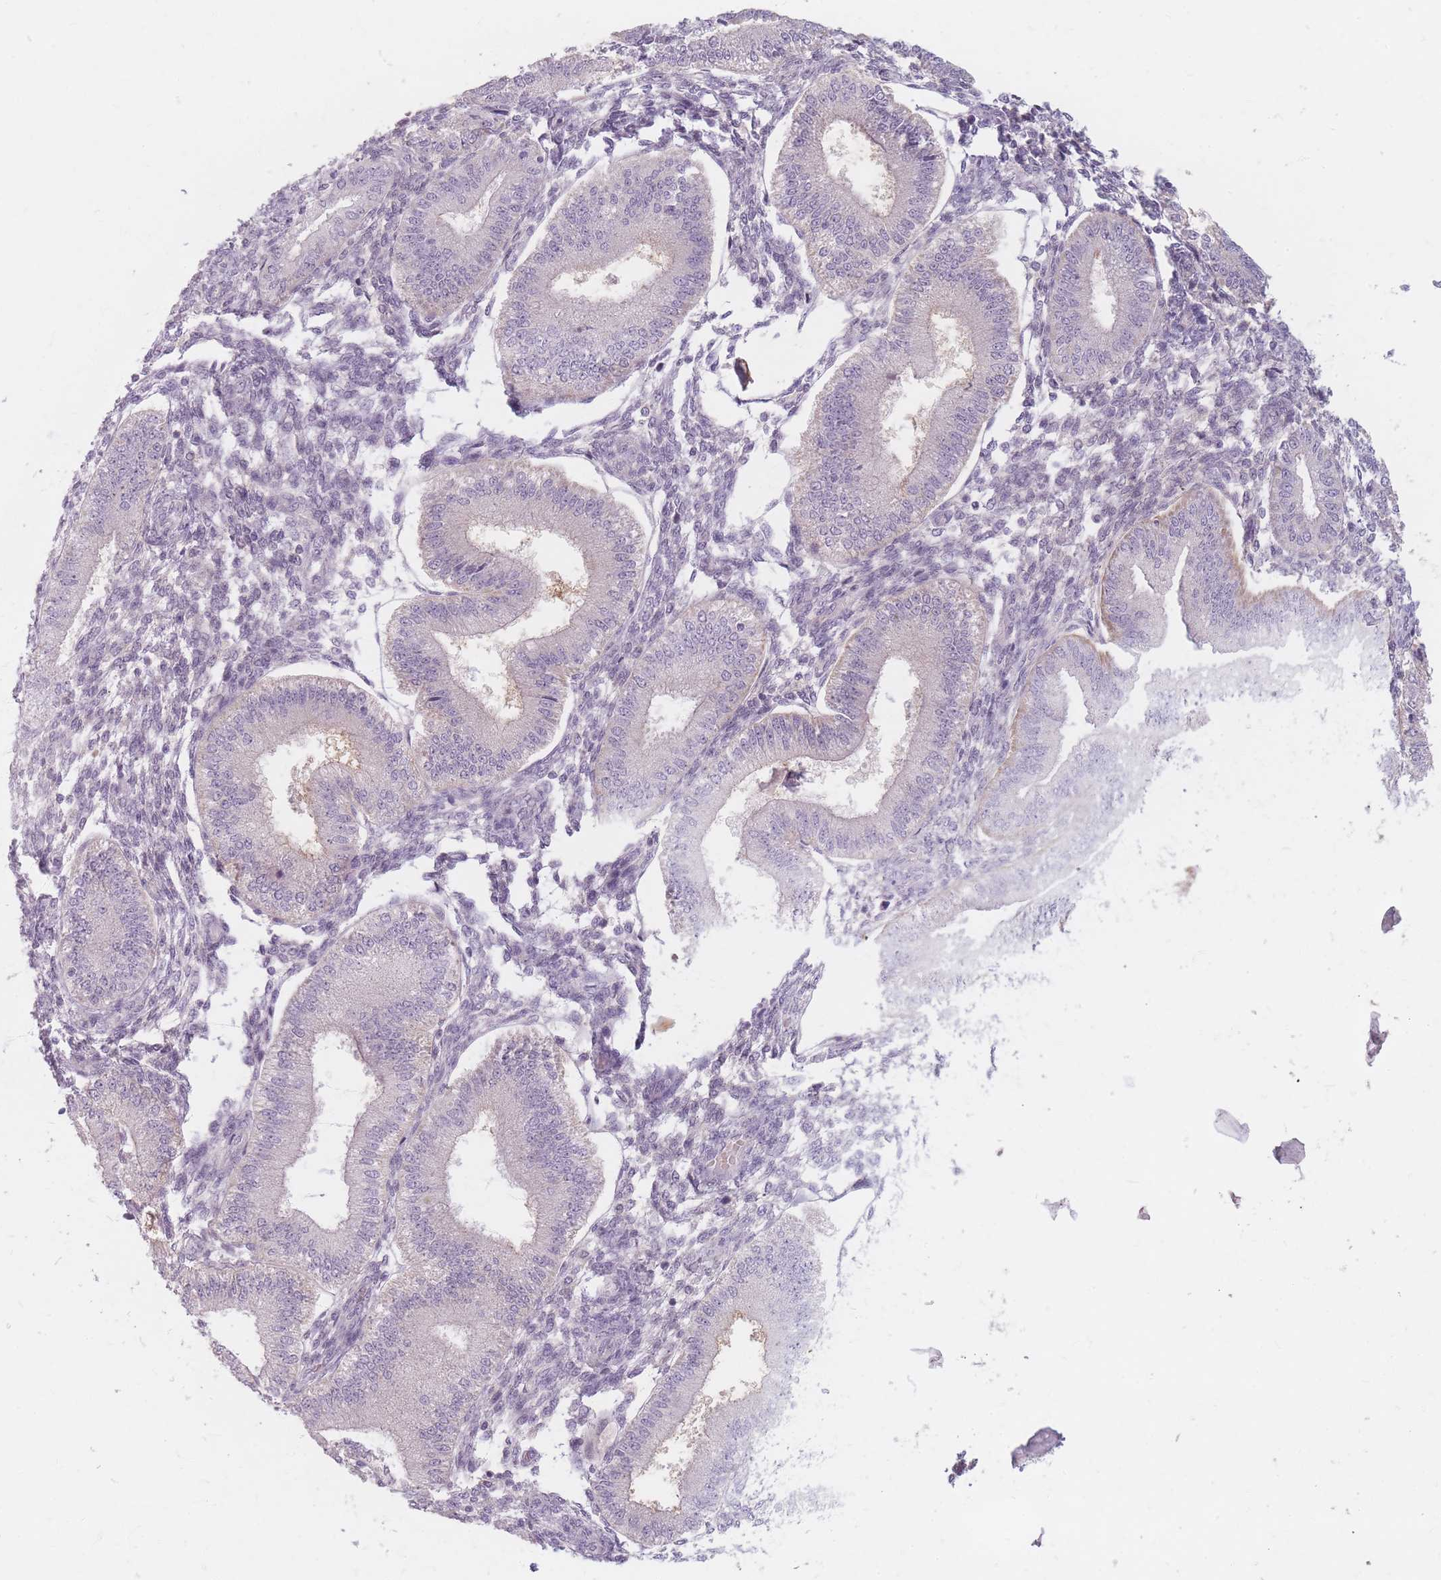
{"staining": {"intensity": "negative", "quantity": "none", "location": "none"}, "tissue": "endometrium", "cell_type": "Cells in endometrial stroma", "image_type": "normal", "snomed": [{"axis": "morphology", "description": "Normal tissue, NOS"}, {"axis": "topography", "description": "Endometrium"}], "caption": "Immunohistochemistry (IHC) of unremarkable human endometrium exhibits no staining in cells in endometrial stroma.", "gene": "CHCHD7", "patient": {"sex": "female", "age": 39}}